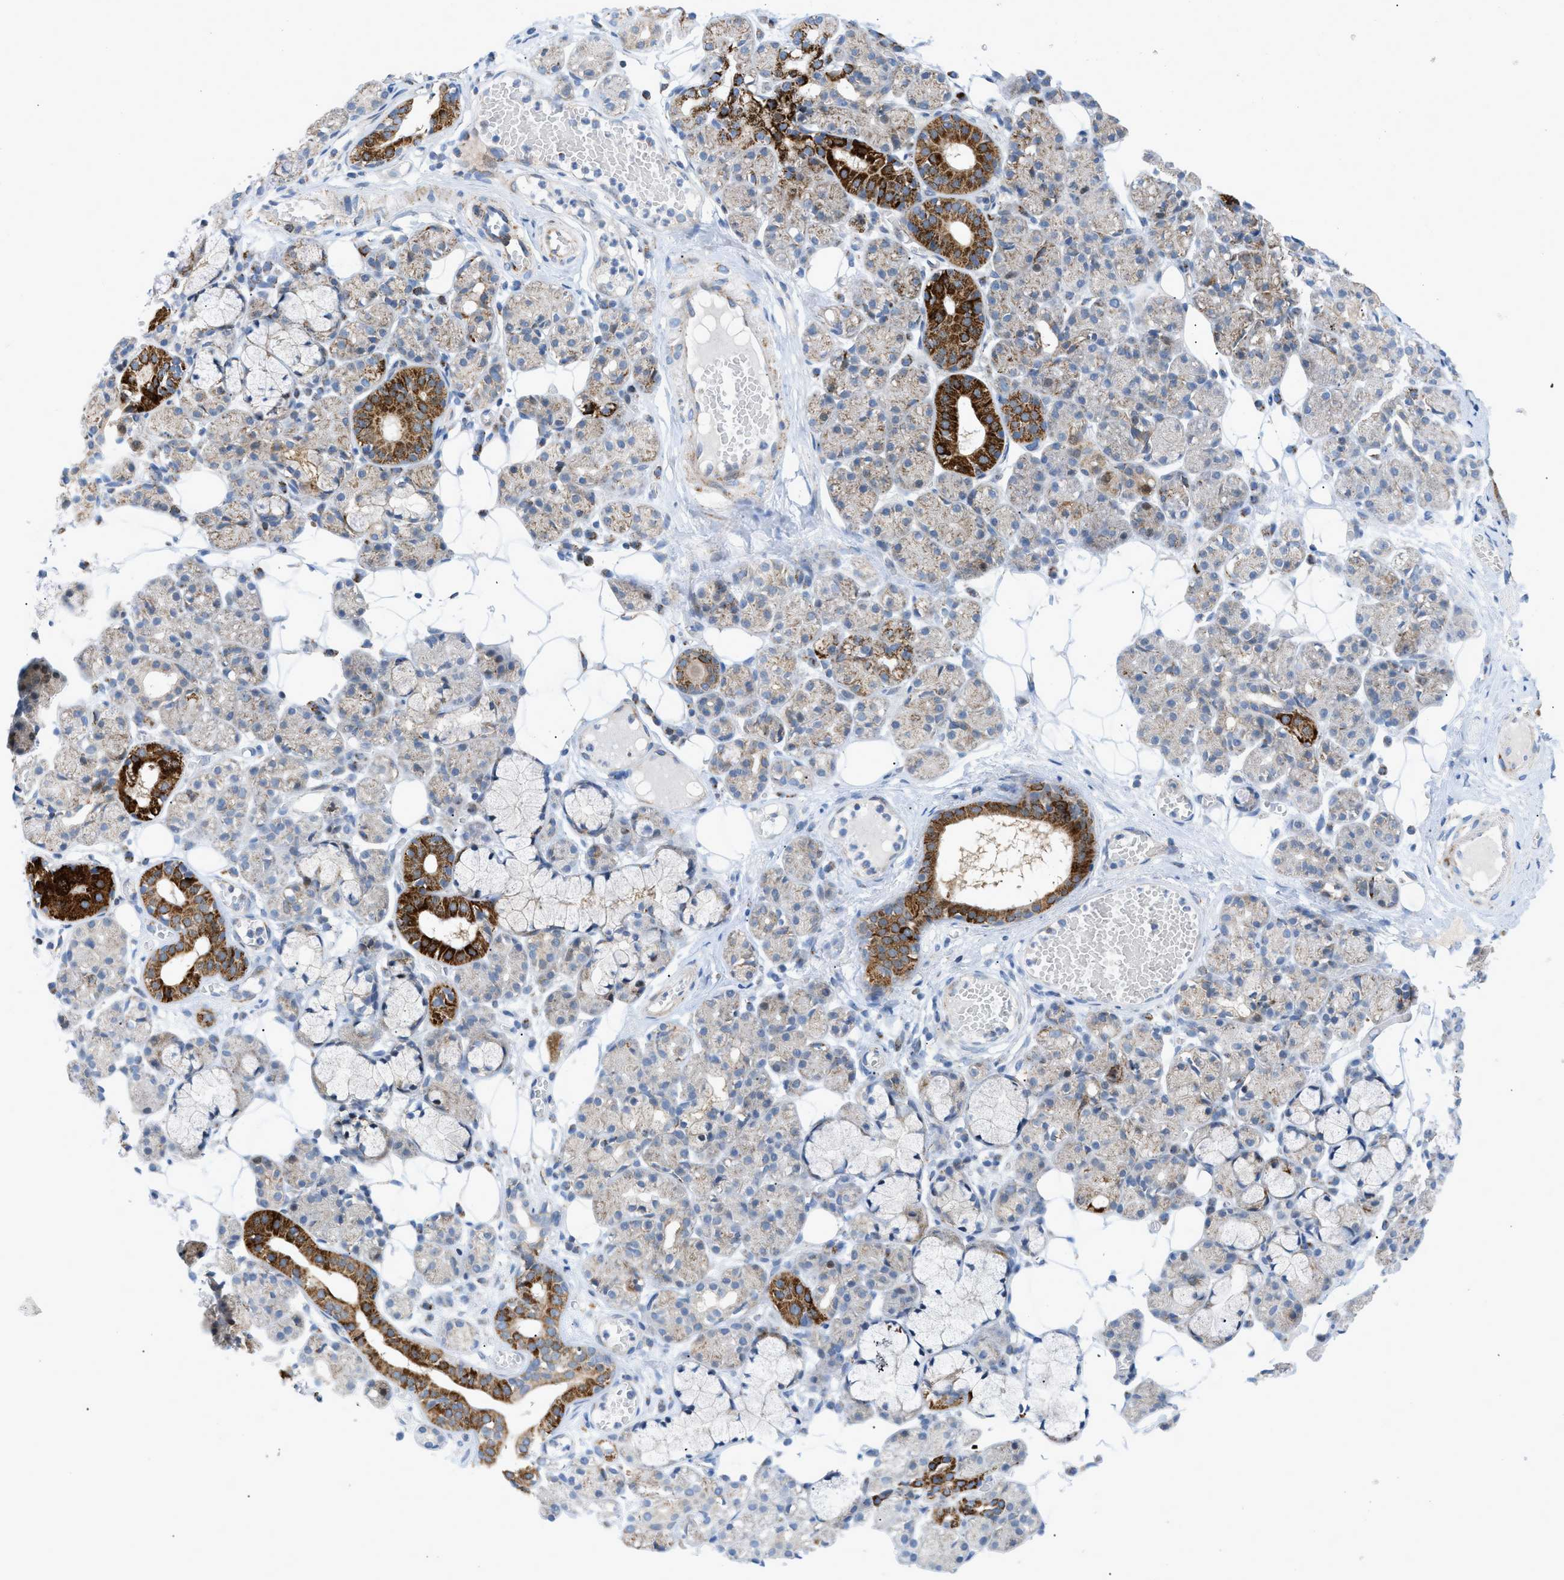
{"staining": {"intensity": "strong", "quantity": "<25%", "location": "cytoplasmic/membranous"}, "tissue": "salivary gland", "cell_type": "Glandular cells", "image_type": "normal", "snomed": [{"axis": "morphology", "description": "Normal tissue, NOS"}, {"axis": "topography", "description": "Salivary gland"}], "caption": "Benign salivary gland shows strong cytoplasmic/membranous expression in approximately <25% of glandular cells, visualized by immunohistochemistry.", "gene": "RBBP9", "patient": {"sex": "male", "age": 63}}